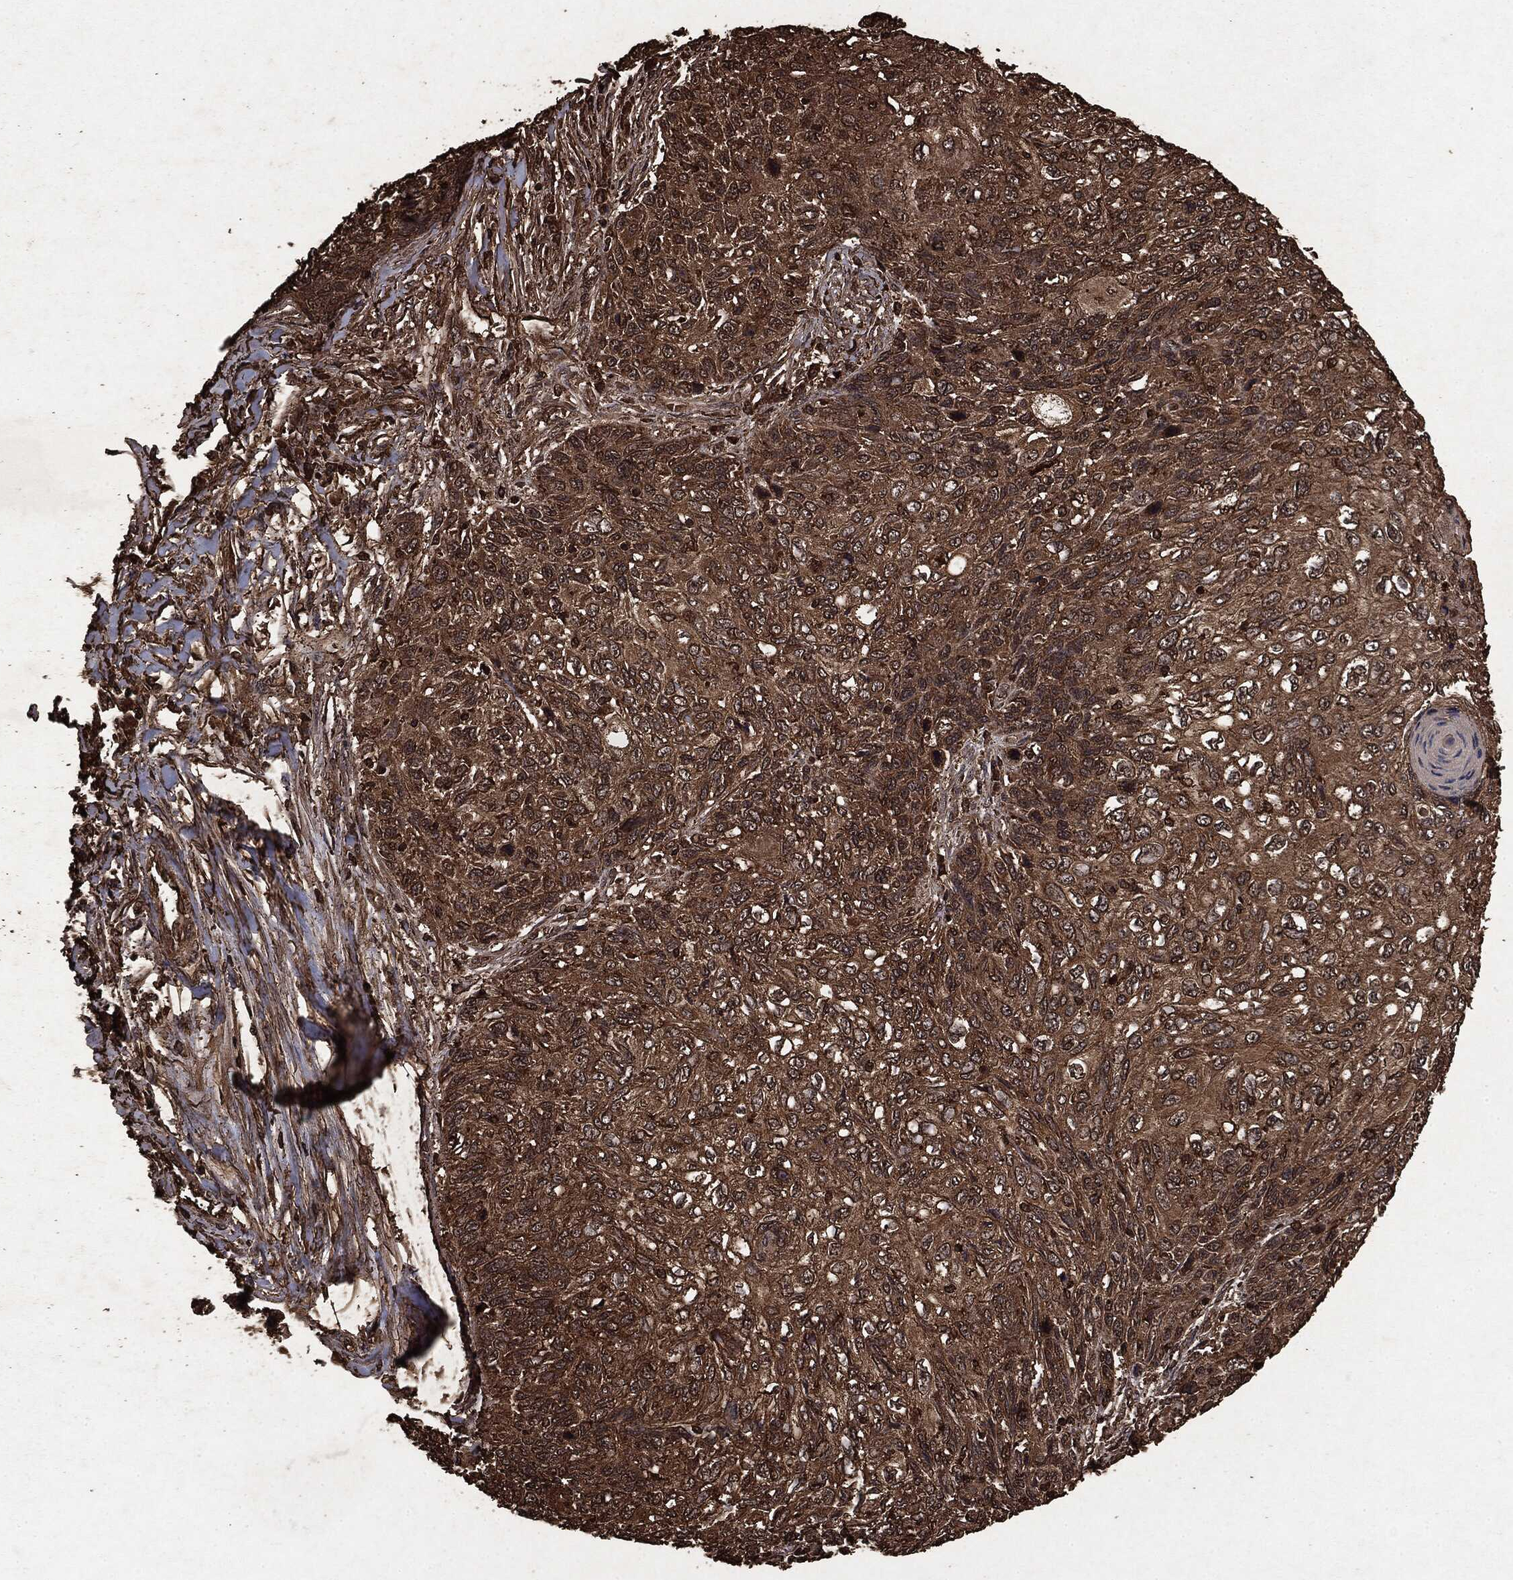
{"staining": {"intensity": "strong", "quantity": ">75%", "location": "cytoplasmic/membranous"}, "tissue": "skin cancer", "cell_type": "Tumor cells", "image_type": "cancer", "snomed": [{"axis": "morphology", "description": "Squamous cell carcinoma, NOS"}, {"axis": "topography", "description": "Skin"}], "caption": "Approximately >75% of tumor cells in human skin squamous cell carcinoma reveal strong cytoplasmic/membranous protein positivity as visualized by brown immunohistochemical staining.", "gene": "ARAF", "patient": {"sex": "male", "age": 92}}